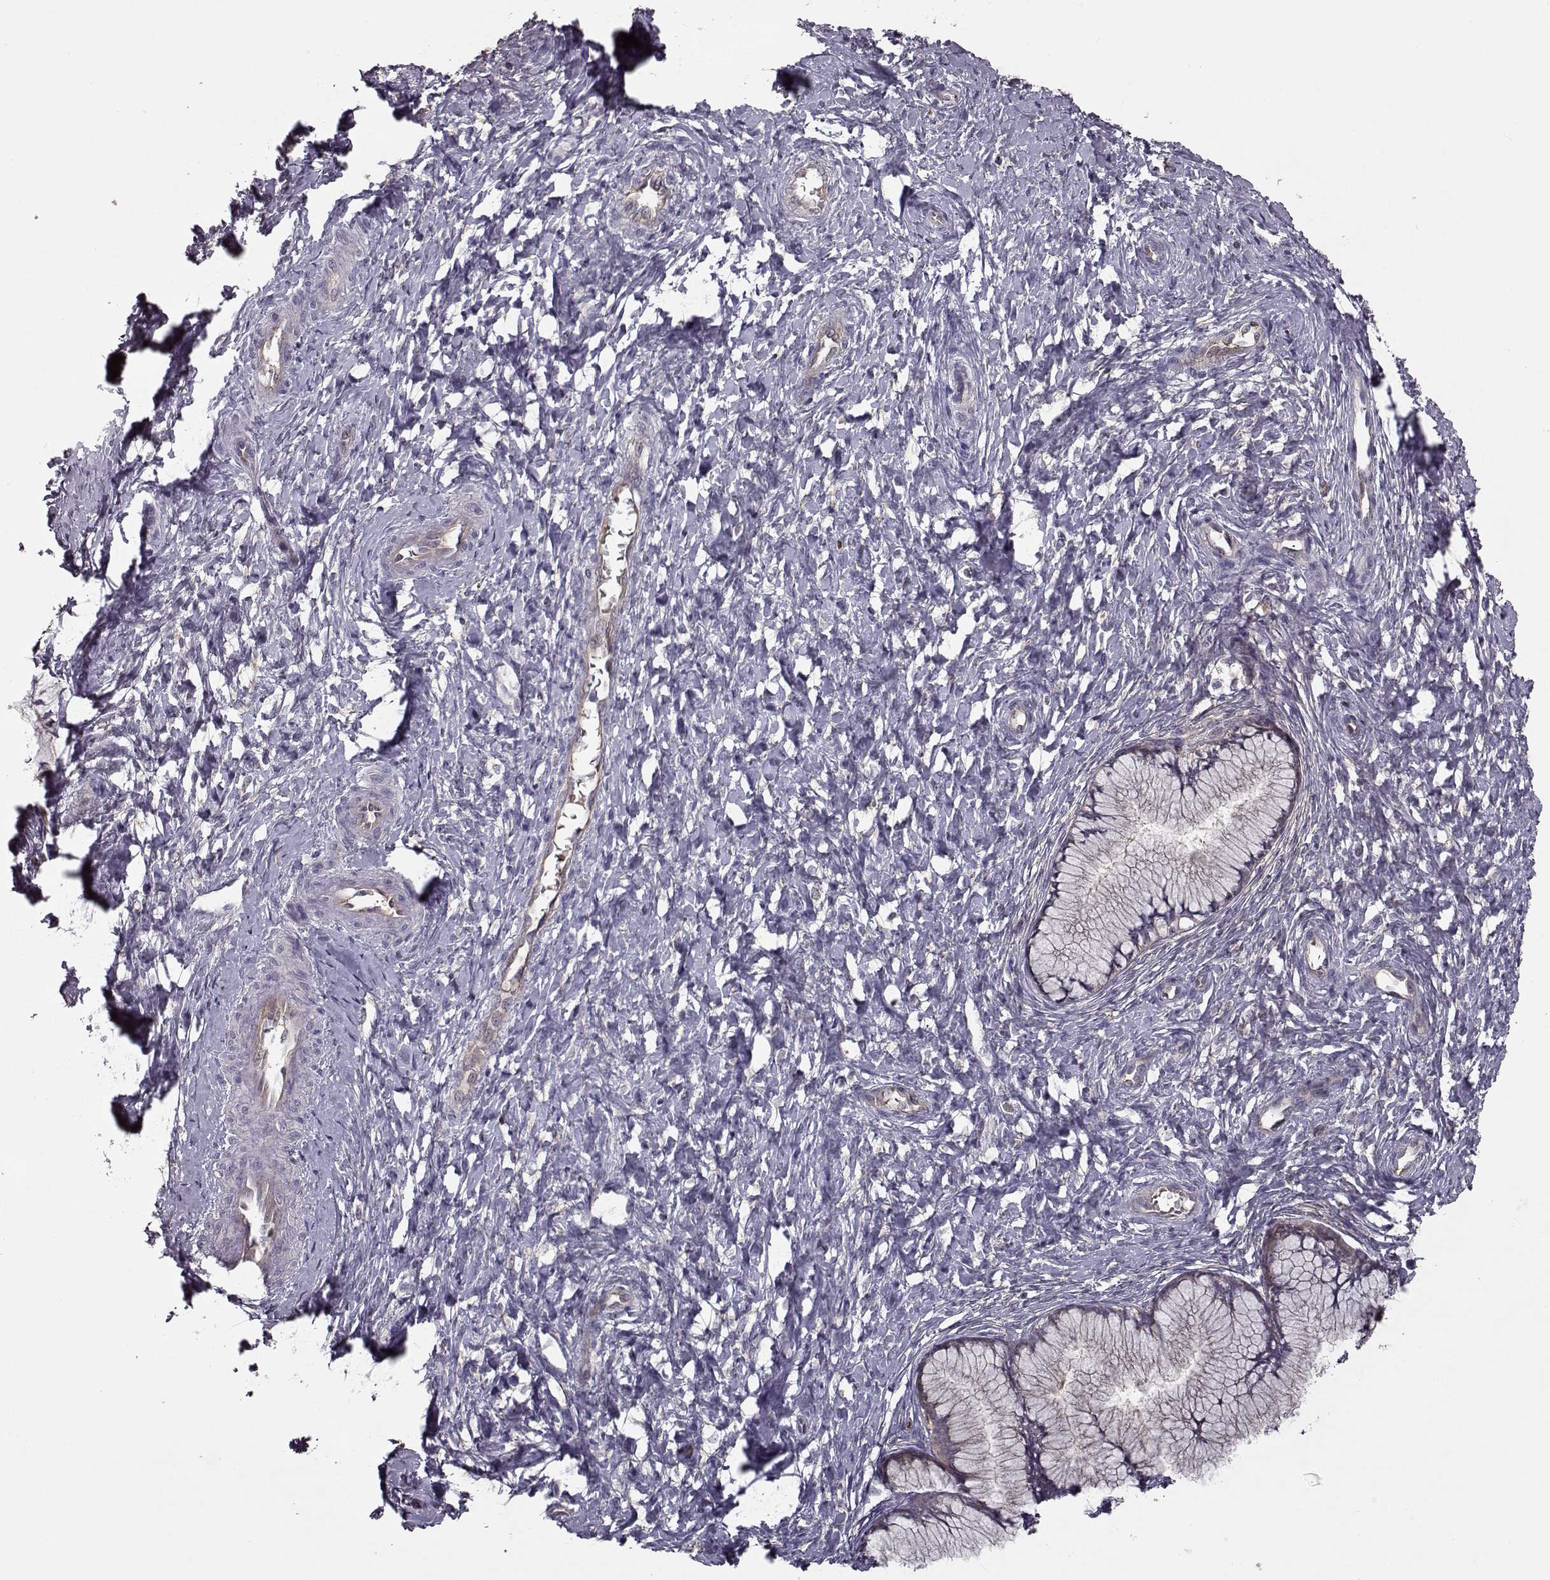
{"staining": {"intensity": "weak", "quantity": ">75%", "location": "cytoplasmic/membranous"}, "tissue": "cervix", "cell_type": "Glandular cells", "image_type": "normal", "snomed": [{"axis": "morphology", "description": "Normal tissue, NOS"}, {"axis": "topography", "description": "Cervix"}], "caption": "The photomicrograph exhibits a brown stain indicating the presence of a protein in the cytoplasmic/membranous of glandular cells in cervix. Immunohistochemistry (ihc) stains the protein of interest in brown and the nuclei are stained blue.", "gene": "RANBP1", "patient": {"sex": "female", "age": 37}}